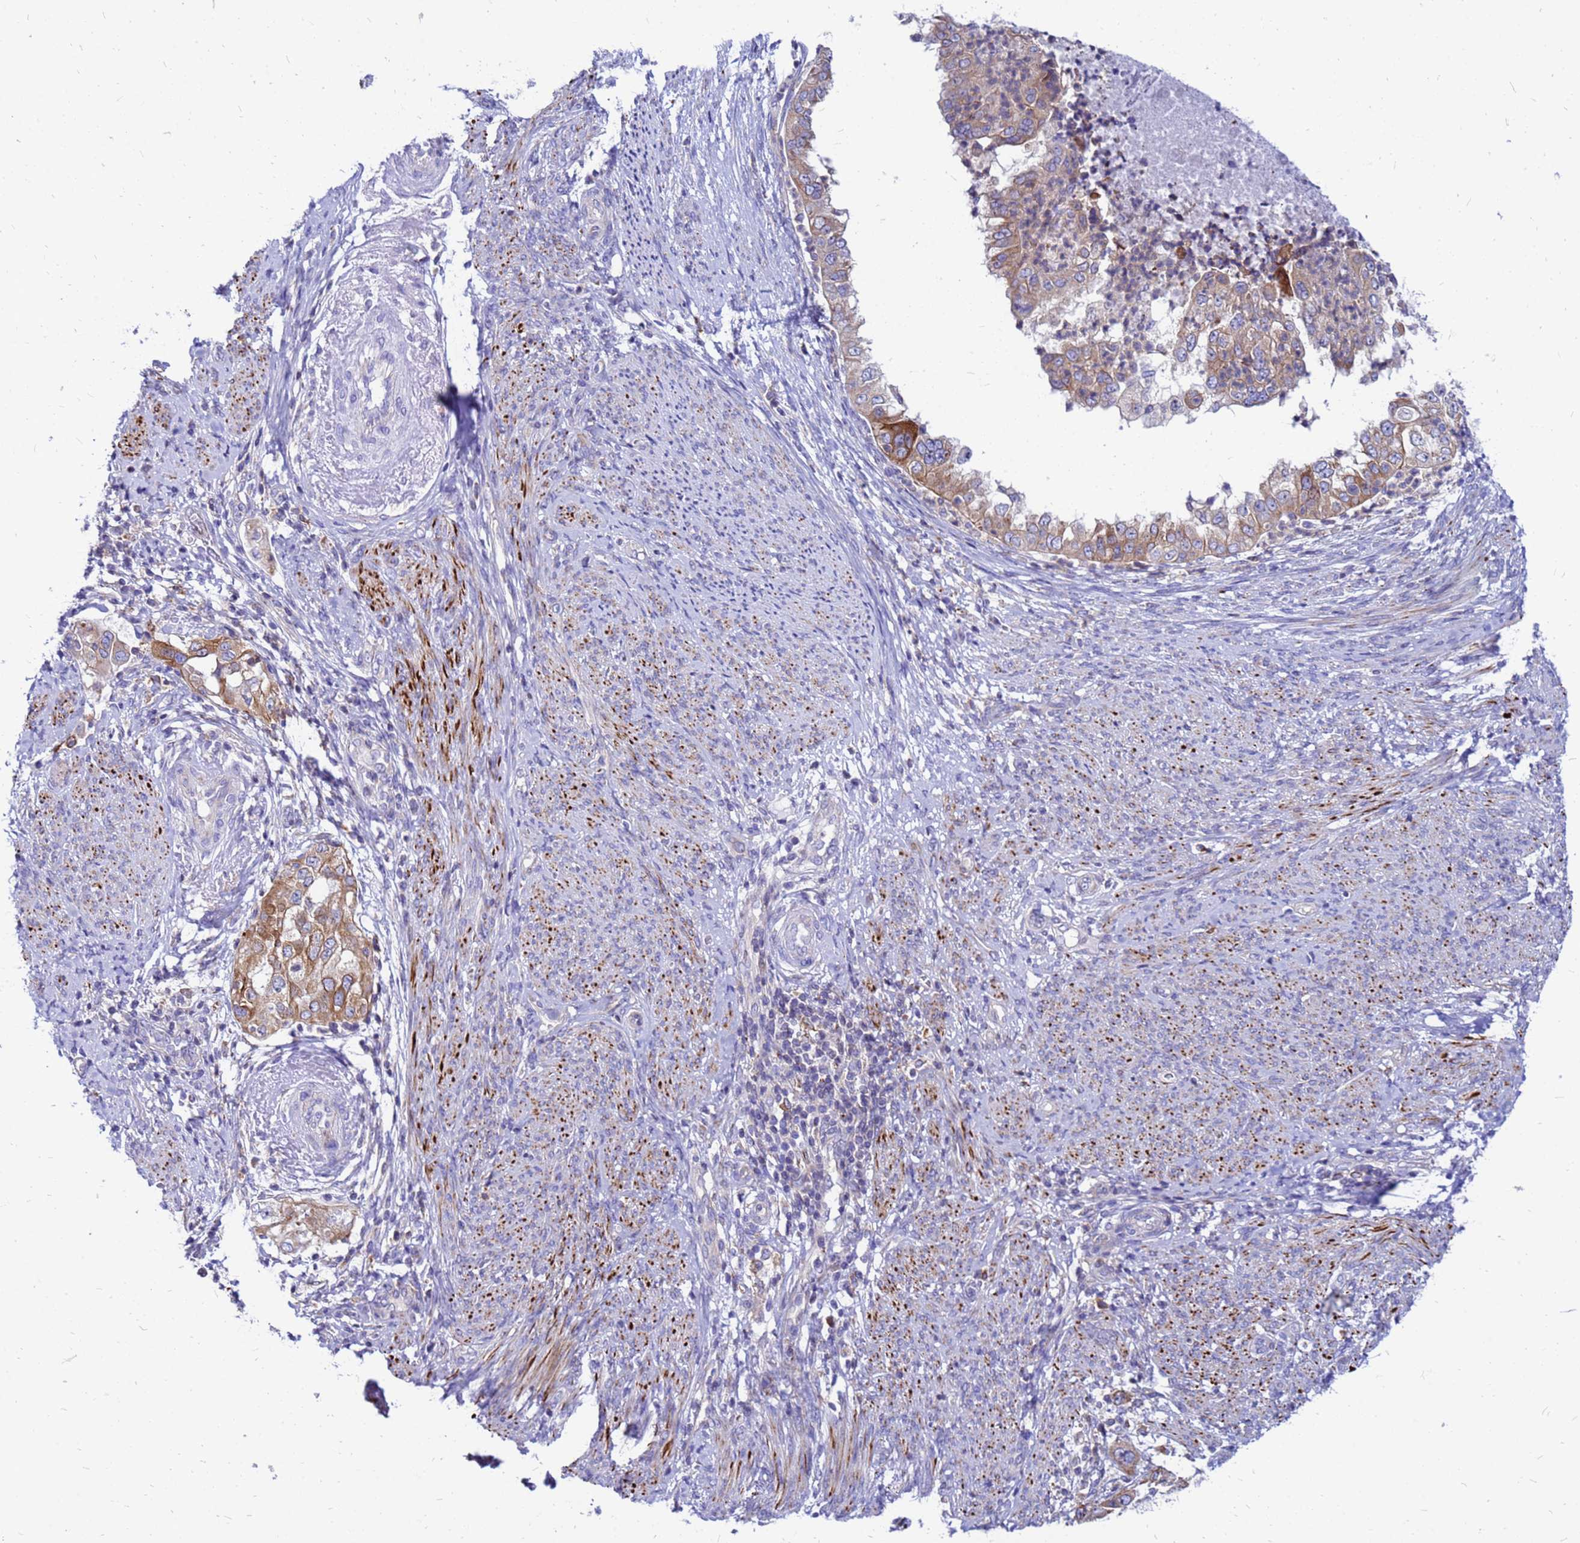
{"staining": {"intensity": "moderate", "quantity": ">75%", "location": "cytoplasmic/membranous"}, "tissue": "endometrial cancer", "cell_type": "Tumor cells", "image_type": "cancer", "snomed": [{"axis": "morphology", "description": "Adenocarcinoma, NOS"}, {"axis": "topography", "description": "Endometrium"}], "caption": "Immunohistochemistry (IHC) of adenocarcinoma (endometrial) shows medium levels of moderate cytoplasmic/membranous expression in about >75% of tumor cells. (DAB (3,3'-diaminobenzidine) = brown stain, brightfield microscopy at high magnification).", "gene": "FHIP1A", "patient": {"sex": "female", "age": 85}}